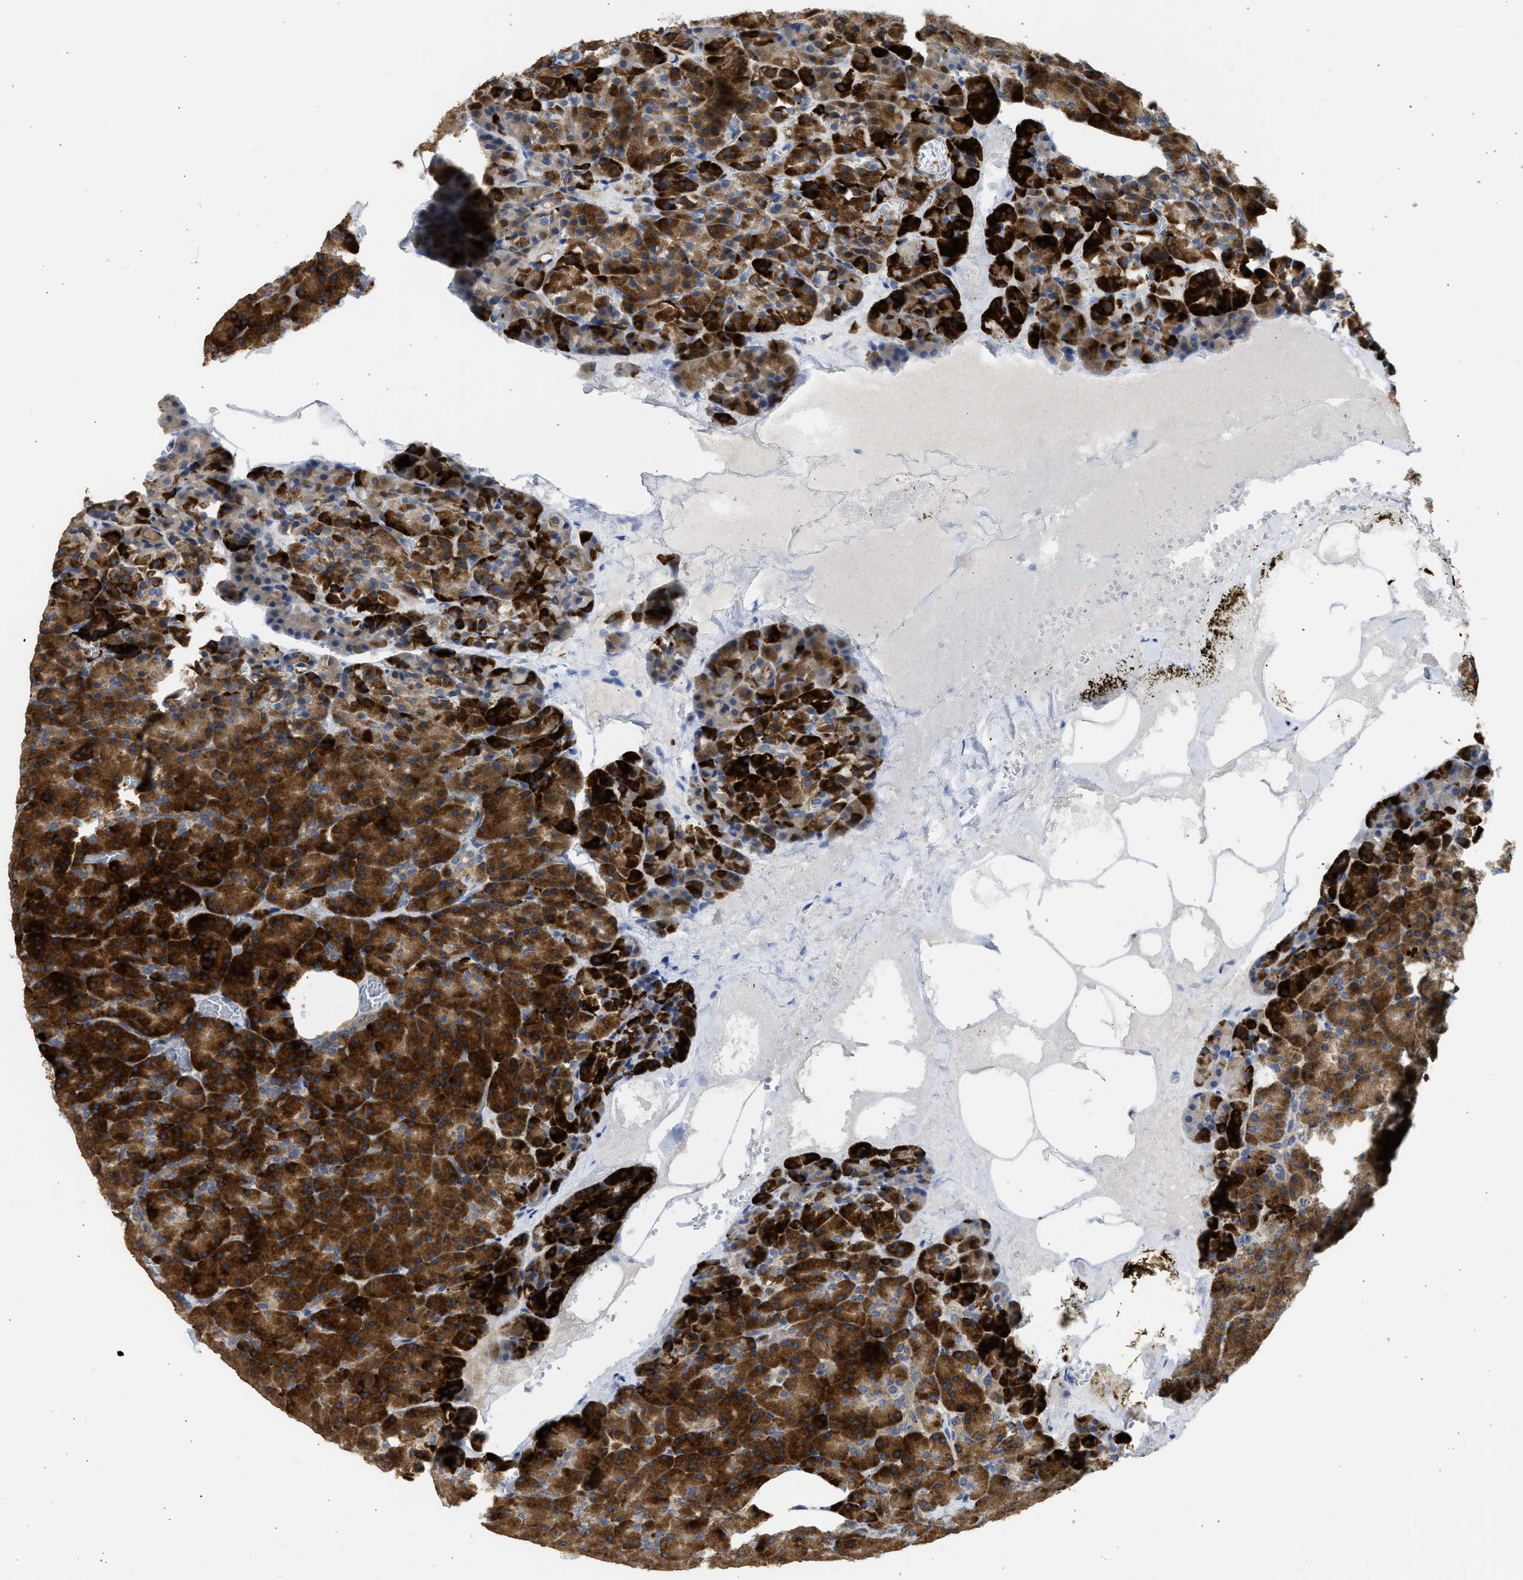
{"staining": {"intensity": "strong", "quantity": ">75%", "location": "cytoplasmic/membranous"}, "tissue": "pancreas", "cell_type": "Exocrine glandular cells", "image_type": "normal", "snomed": [{"axis": "morphology", "description": "Normal tissue, NOS"}, {"axis": "morphology", "description": "Carcinoid, malignant, NOS"}, {"axis": "topography", "description": "Pancreas"}], "caption": "Unremarkable pancreas was stained to show a protein in brown. There is high levels of strong cytoplasmic/membranous positivity in approximately >75% of exocrine glandular cells.", "gene": "TMED1", "patient": {"sex": "female", "age": 35}}